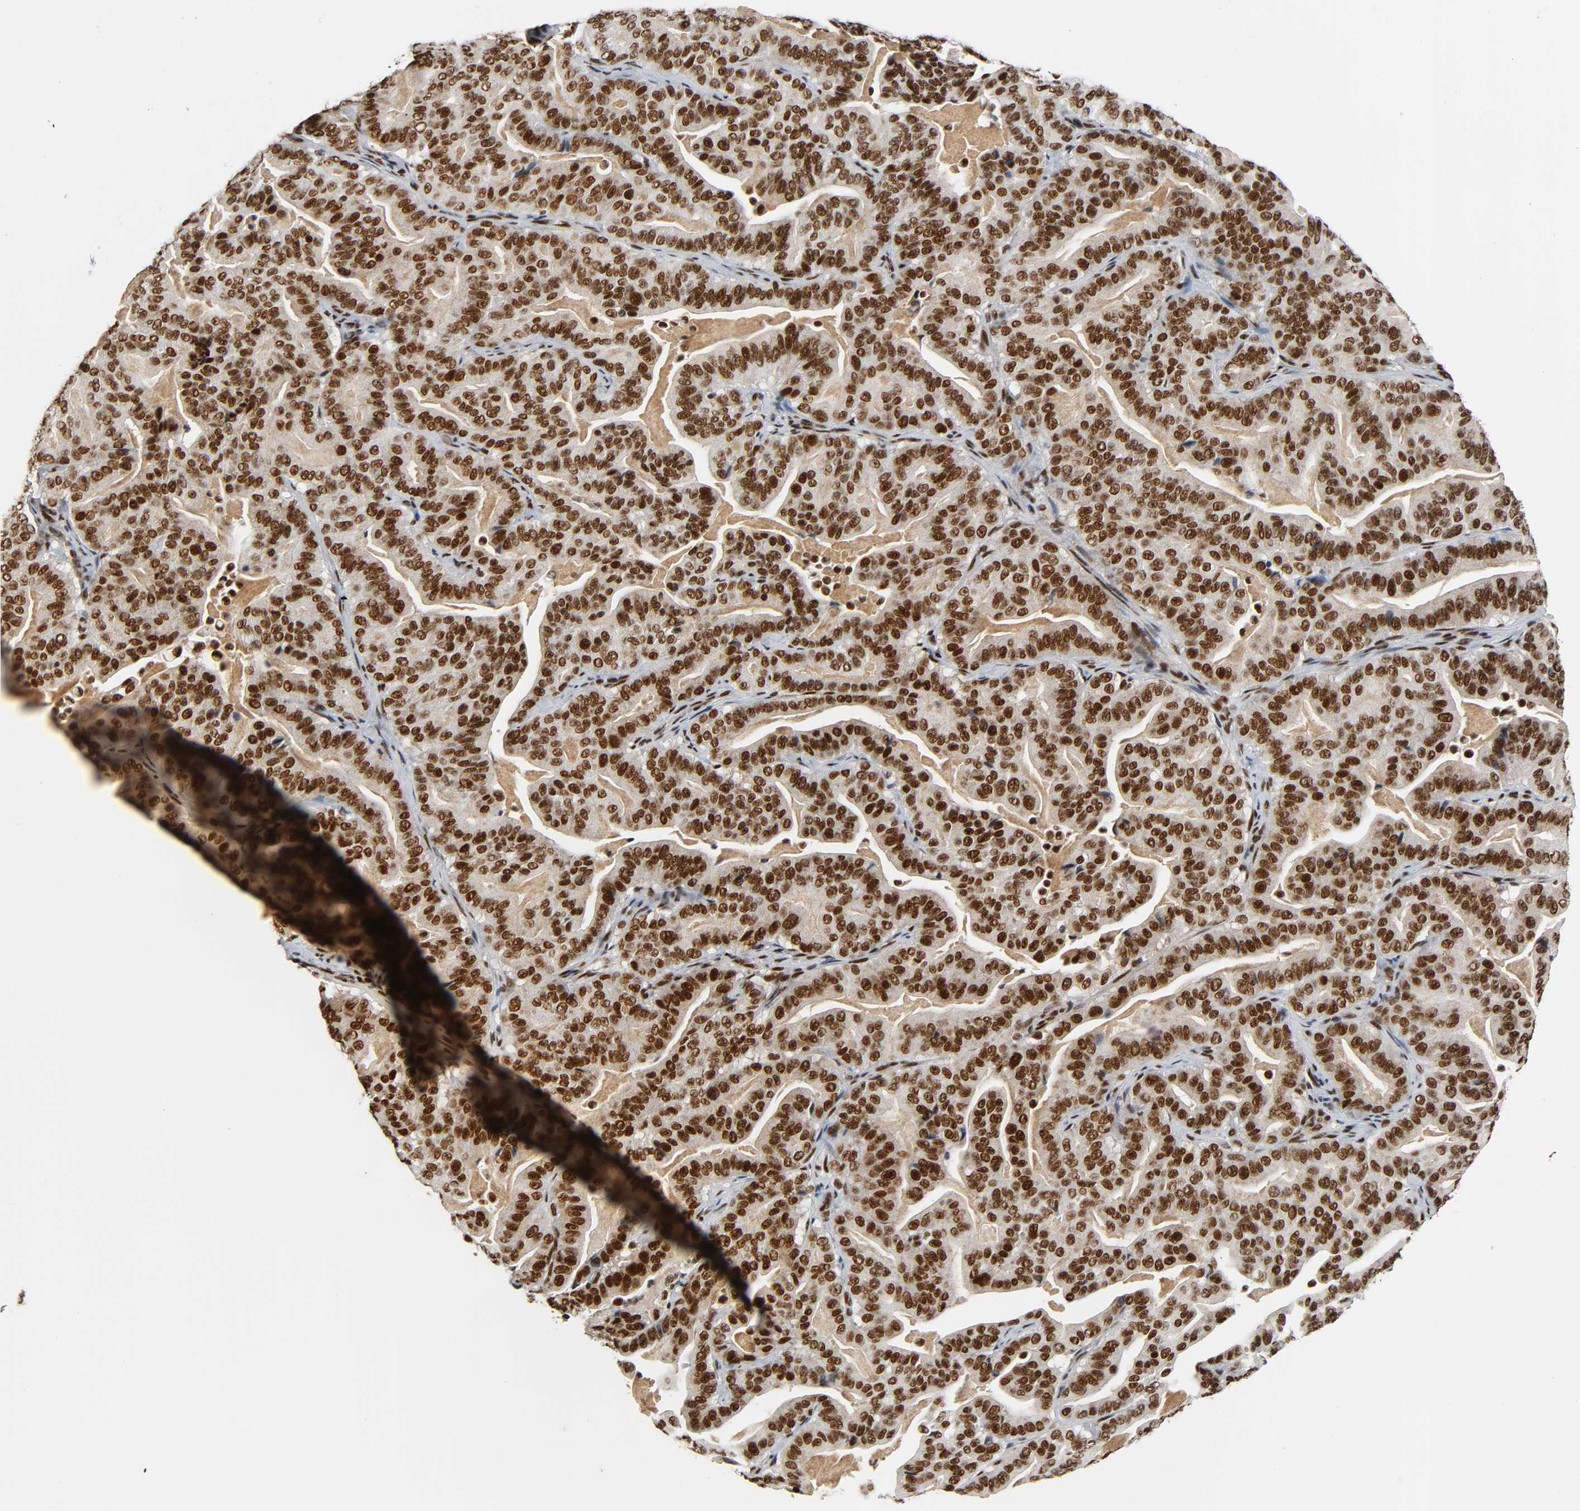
{"staining": {"intensity": "strong", "quantity": ">75%", "location": "nuclear"}, "tissue": "pancreatic cancer", "cell_type": "Tumor cells", "image_type": "cancer", "snomed": [{"axis": "morphology", "description": "Adenocarcinoma, NOS"}, {"axis": "topography", "description": "Pancreas"}], "caption": "About >75% of tumor cells in adenocarcinoma (pancreatic) display strong nuclear protein positivity as visualized by brown immunohistochemical staining.", "gene": "CDK9", "patient": {"sex": "male", "age": 63}}